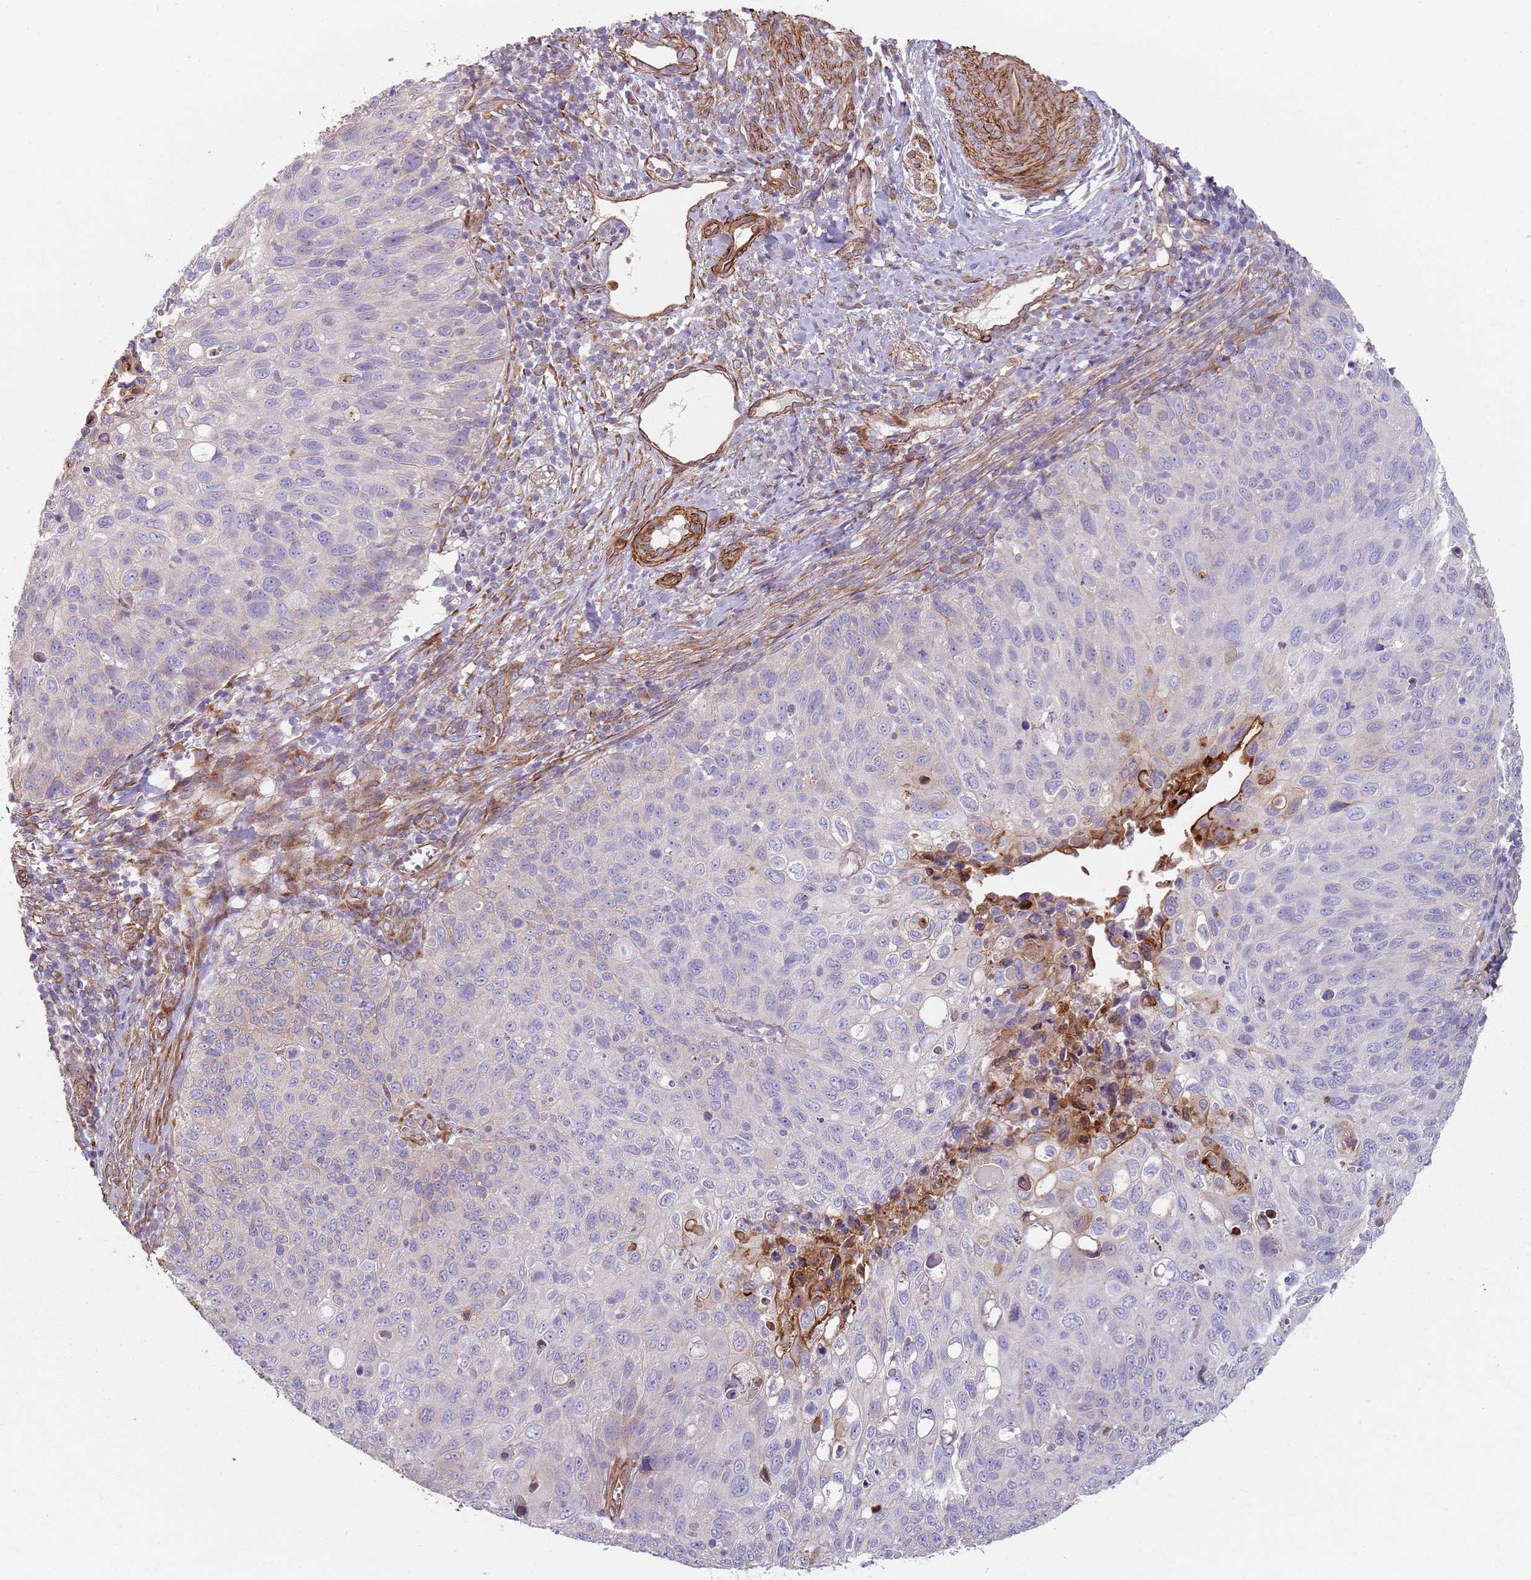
{"staining": {"intensity": "negative", "quantity": "none", "location": "none"}, "tissue": "cervical cancer", "cell_type": "Tumor cells", "image_type": "cancer", "snomed": [{"axis": "morphology", "description": "Squamous cell carcinoma, NOS"}, {"axis": "topography", "description": "Cervix"}], "caption": "Photomicrograph shows no significant protein staining in tumor cells of squamous cell carcinoma (cervical).", "gene": "PHLPP2", "patient": {"sex": "female", "age": 70}}